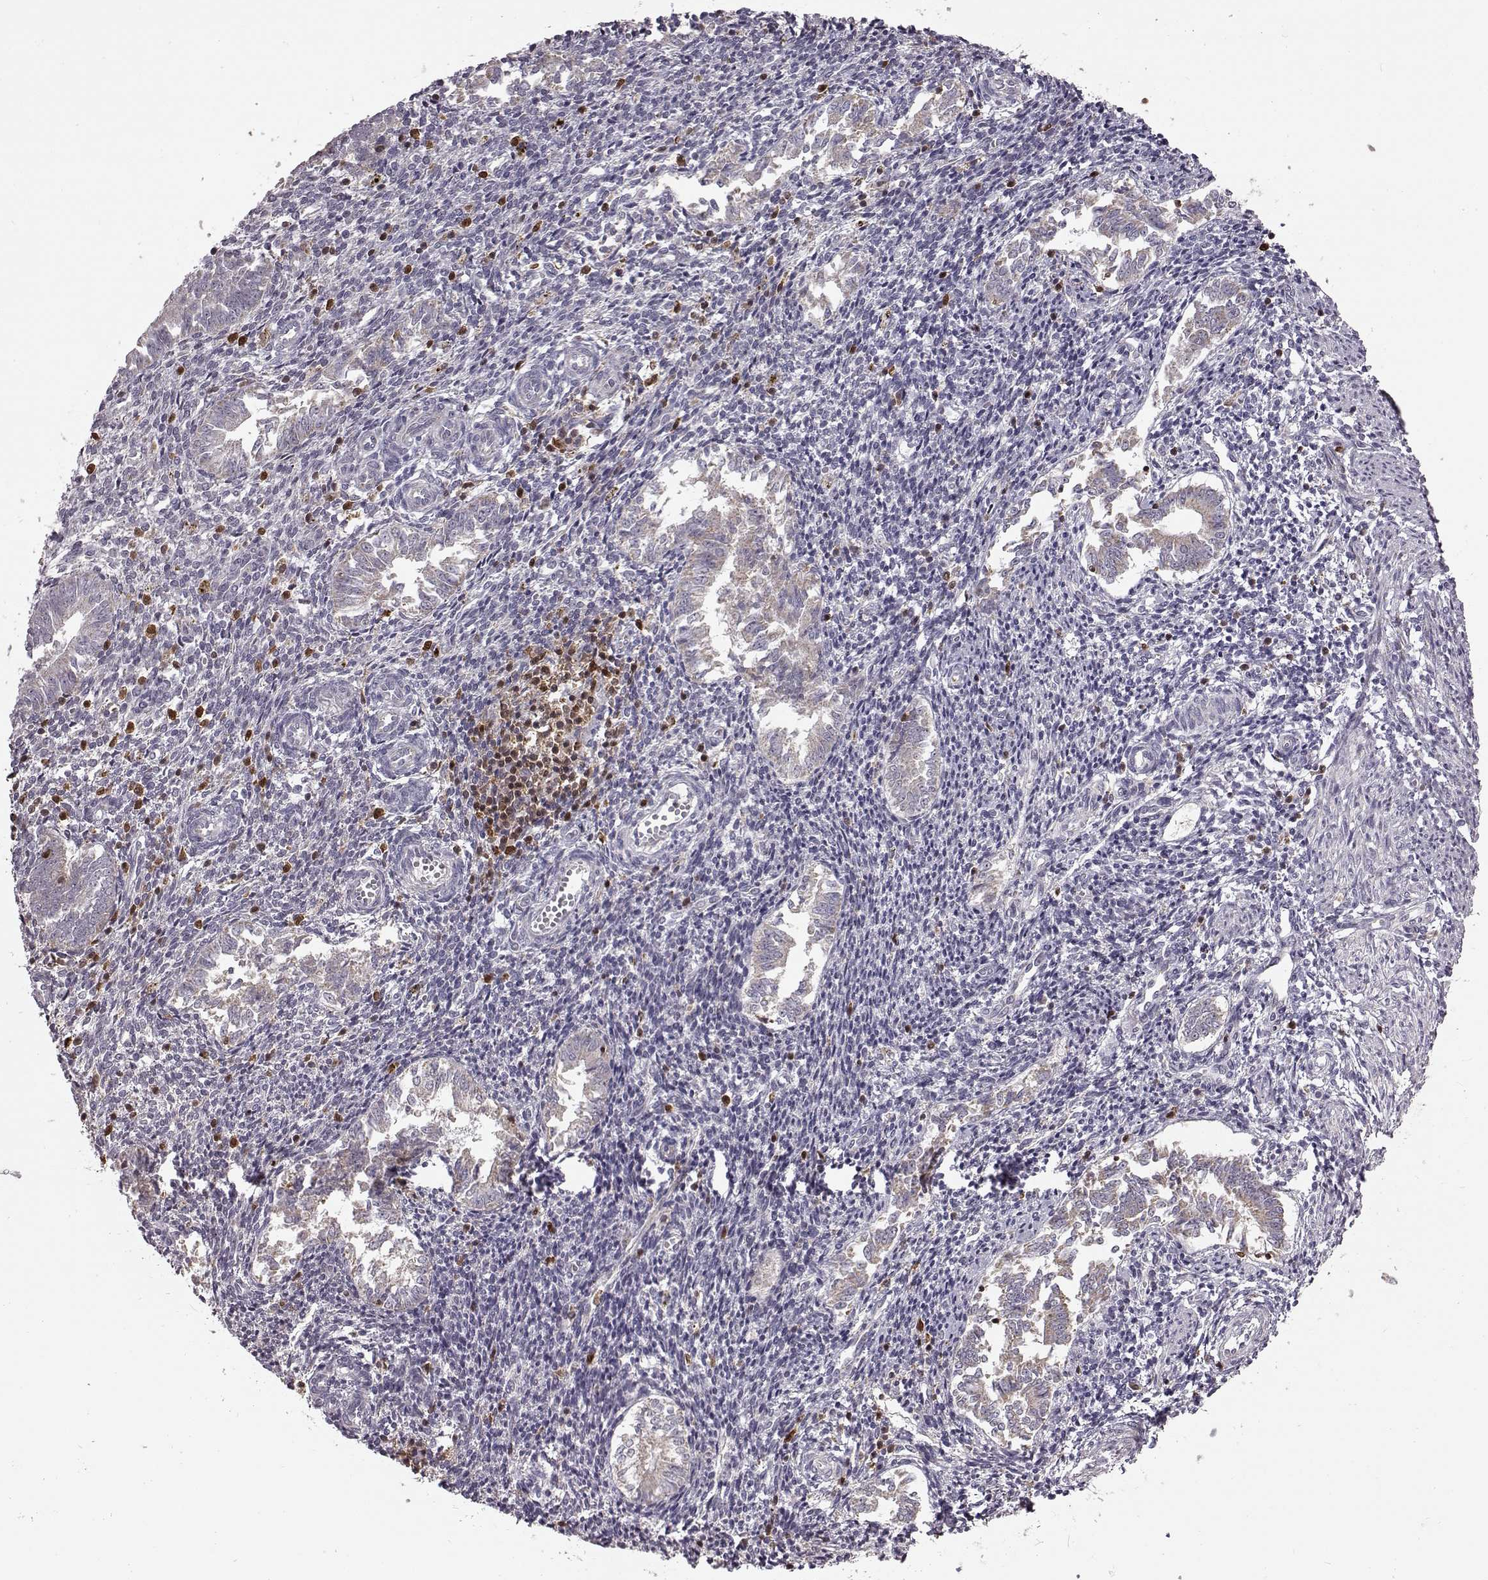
{"staining": {"intensity": "negative", "quantity": "none", "location": "none"}, "tissue": "endometrium", "cell_type": "Cells in endometrial stroma", "image_type": "normal", "snomed": [{"axis": "morphology", "description": "Normal tissue, NOS"}, {"axis": "topography", "description": "Endometrium"}], "caption": "DAB immunohistochemical staining of normal human endometrium reveals no significant expression in cells in endometrial stroma. (DAB immunohistochemistry (IHC) with hematoxylin counter stain).", "gene": "DOK2", "patient": {"sex": "female", "age": 25}}